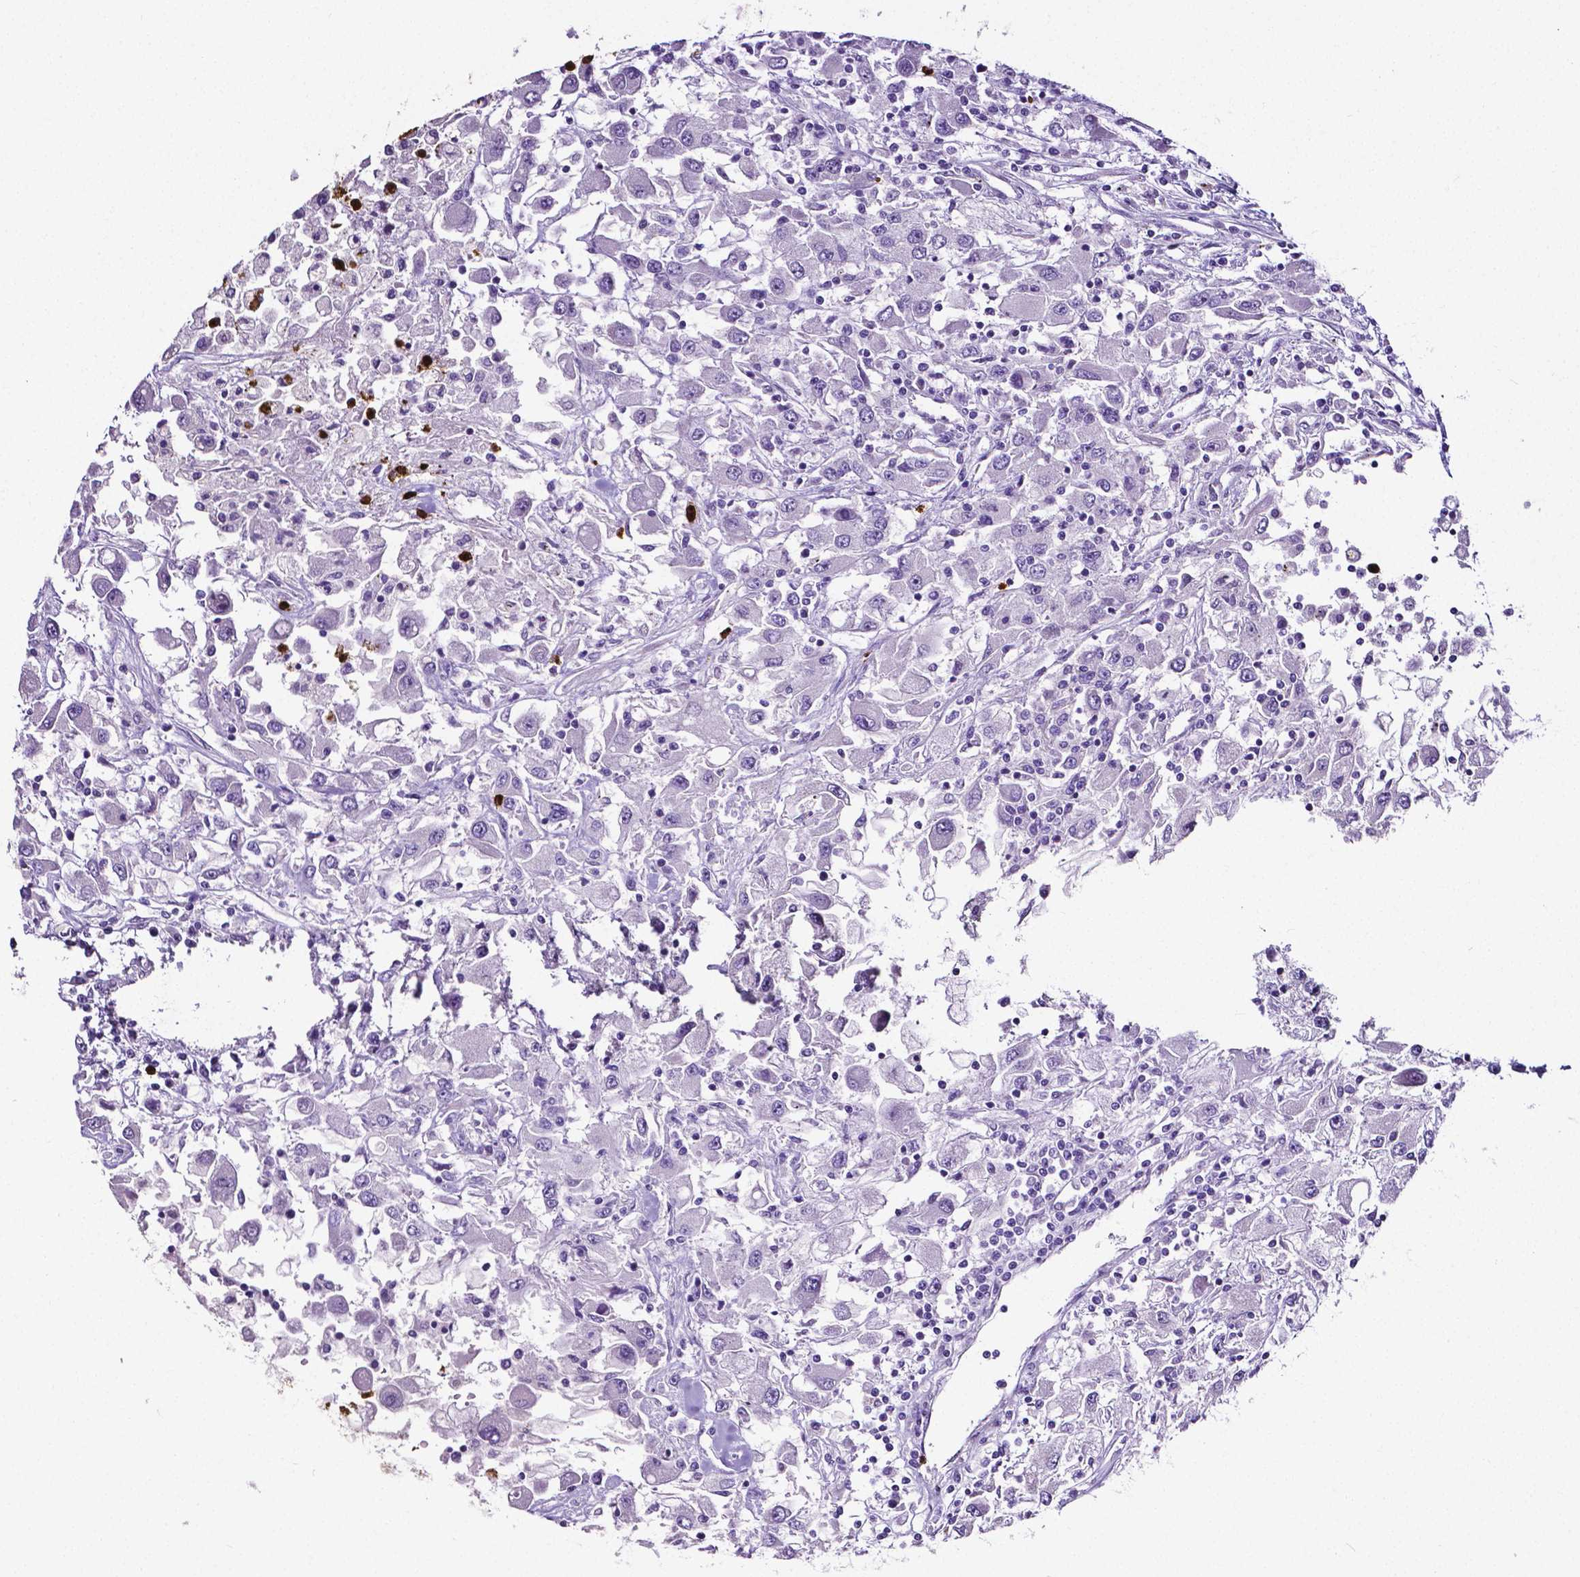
{"staining": {"intensity": "negative", "quantity": "none", "location": "none"}, "tissue": "renal cancer", "cell_type": "Tumor cells", "image_type": "cancer", "snomed": [{"axis": "morphology", "description": "Adenocarcinoma, NOS"}, {"axis": "topography", "description": "Kidney"}], "caption": "Tumor cells show no significant staining in renal cancer. (DAB immunohistochemistry (IHC) with hematoxylin counter stain).", "gene": "MMP9", "patient": {"sex": "female", "age": 67}}